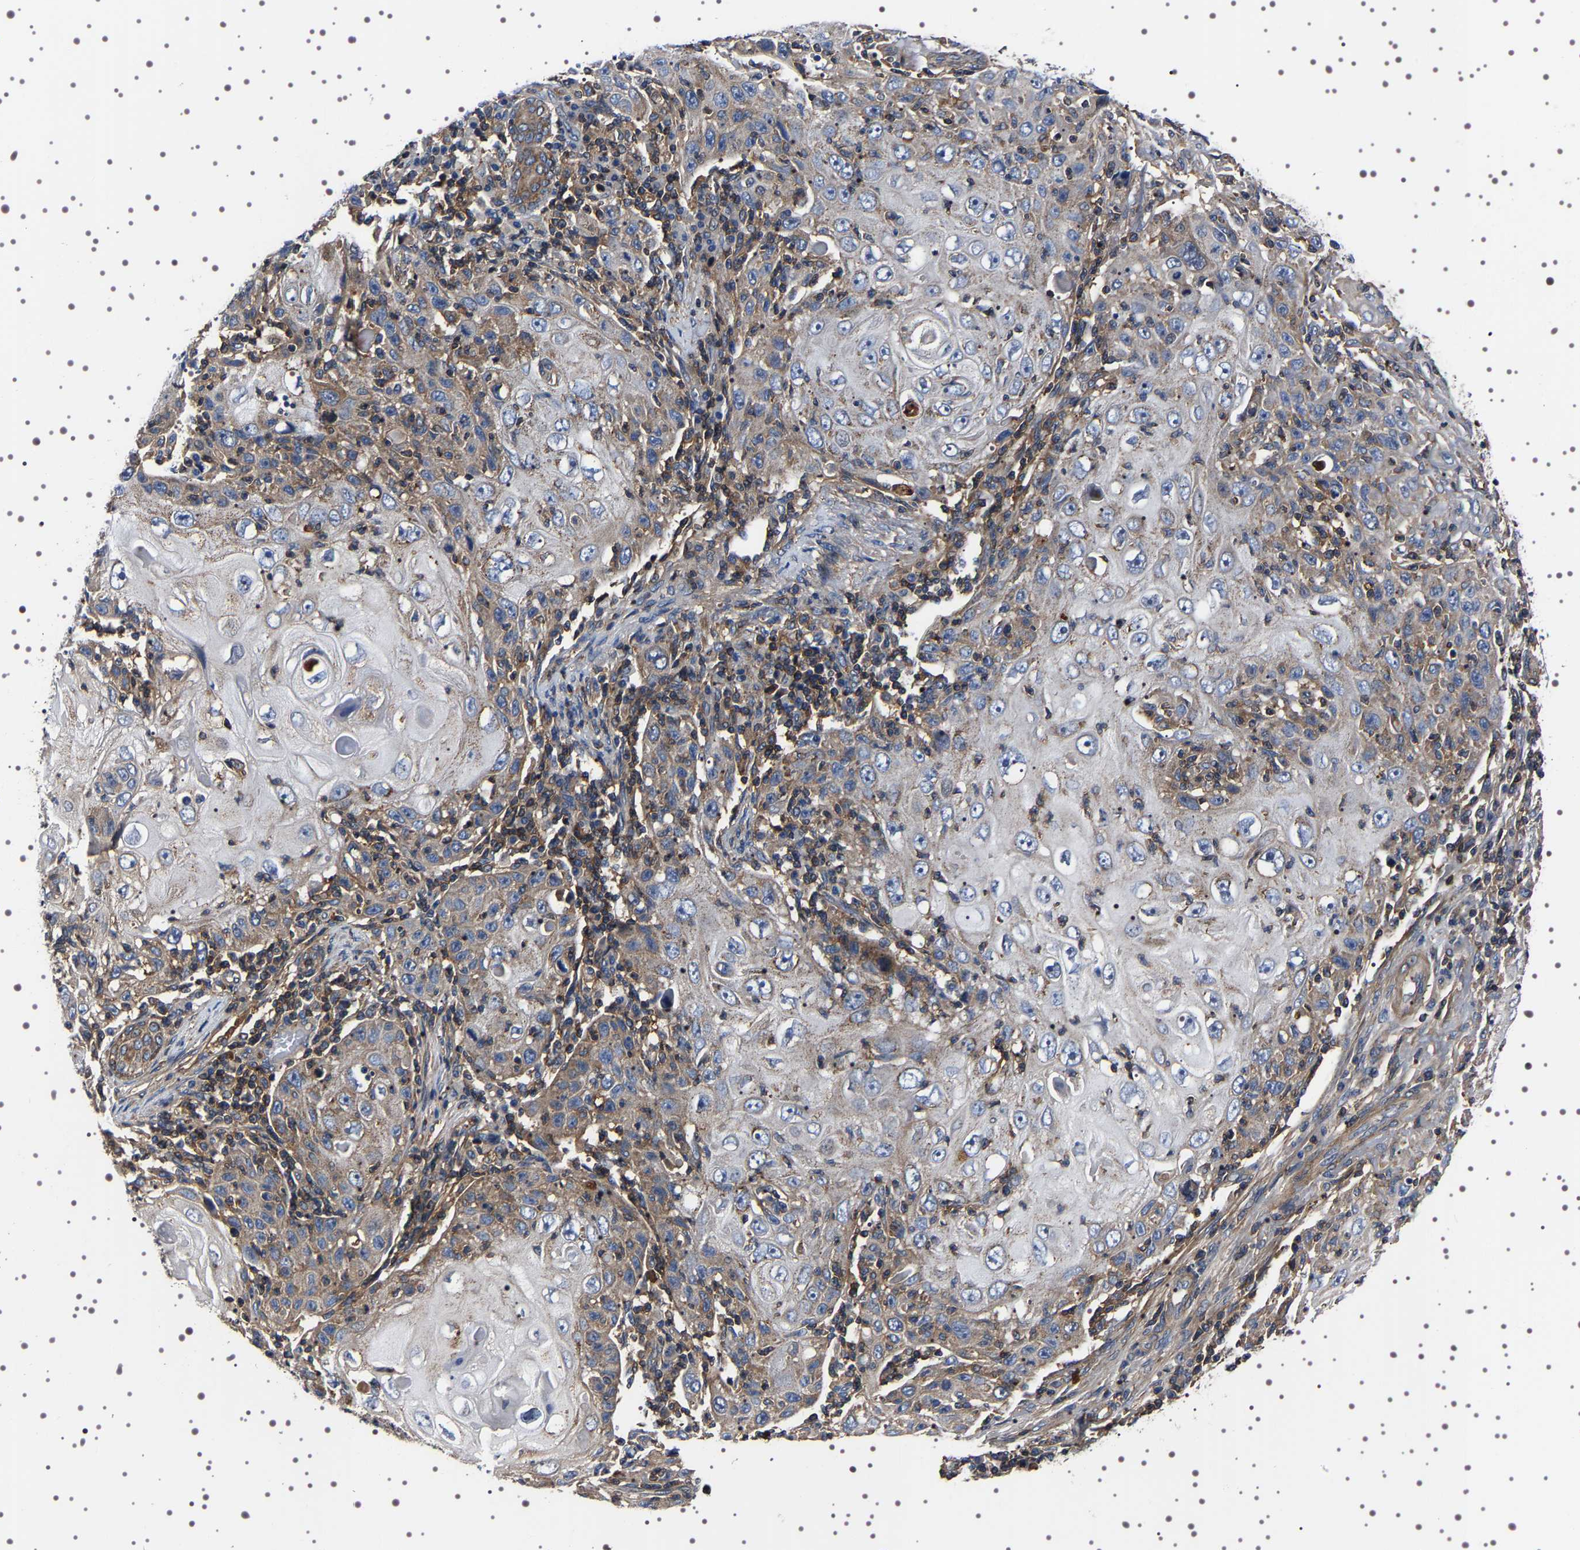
{"staining": {"intensity": "weak", "quantity": ">75%", "location": "cytoplasmic/membranous"}, "tissue": "skin cancer", "cell_type": "Tumor cells", "image_type": "cancer", "snomed": [{"axis": "morphology", "description": "Squamous cell carcinoma, NOS"}, {"axis": "topography", "description": "Skin"}], "caption": "Protein expression analysis of human skin cancer (squamous cell carcinoma) reveals weak cytoplasmic/membranous staining in approximately >75% of tumor cells.", "gene": "WDR1", "patient": {"sex": "female", "age": 88}}